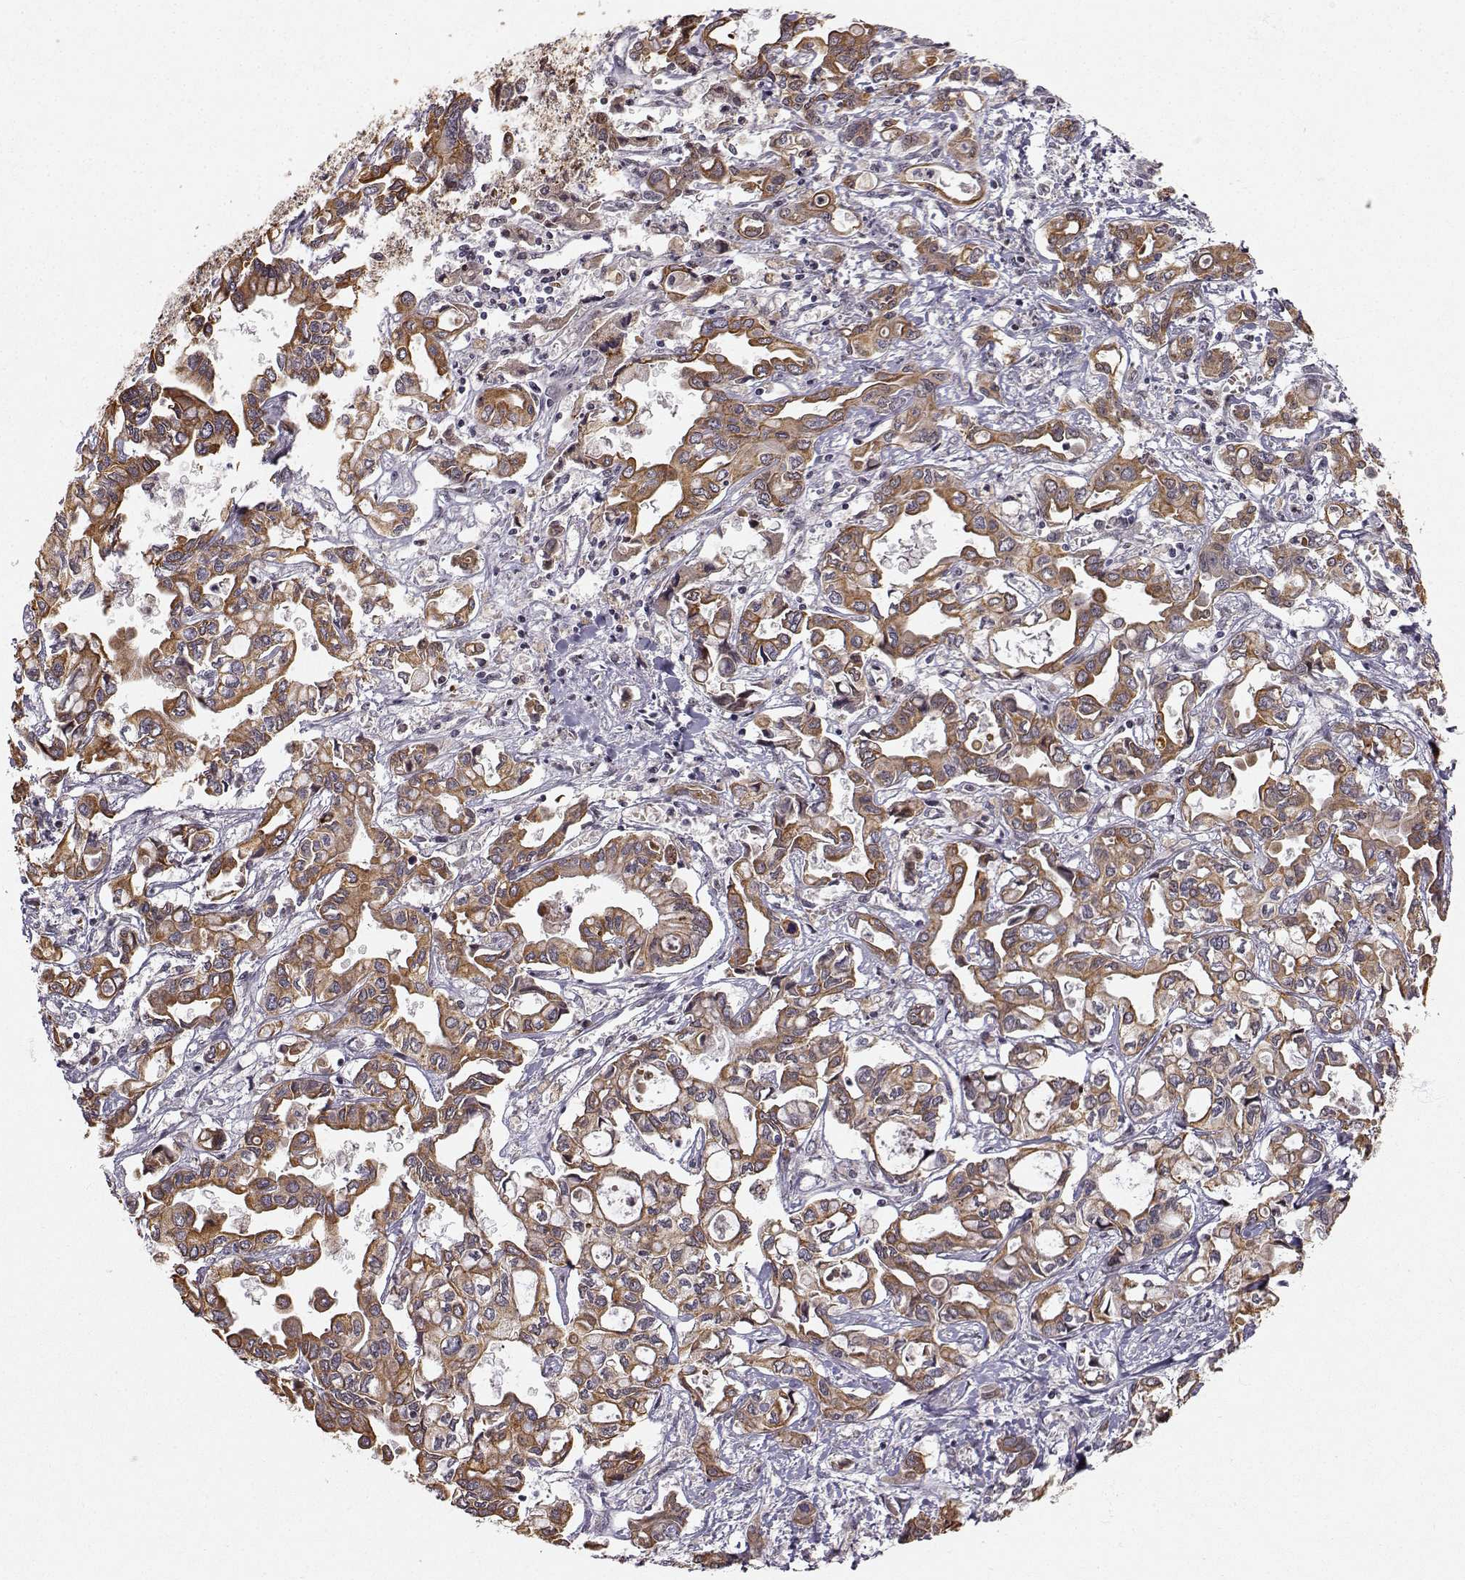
{"staining": {"intensity": "strong", "quantity": "25%-75%", "location": "cytoplasmic/membranous"}, "tissue": "liver cancer", "cell_type": "Tumor cells", "image_type": "cancer", "snomed": [{"axis": "morphology", "description": "Cholangiocarcinoma"}, {"axis": "topography", "description": "Liver"}], "caption": "High-magnification brightfield microscopy of liver cancer stained with DAB (3,3'-diaminobenzidine) (brown) and counterstained with hematoxylin (blue). tumor cells exhibit strong cytoplasmic/membranous expression is present in approximately25%-75% of cells.", "gene": "APC", "patient": {"sex": "female", "age": 64}}